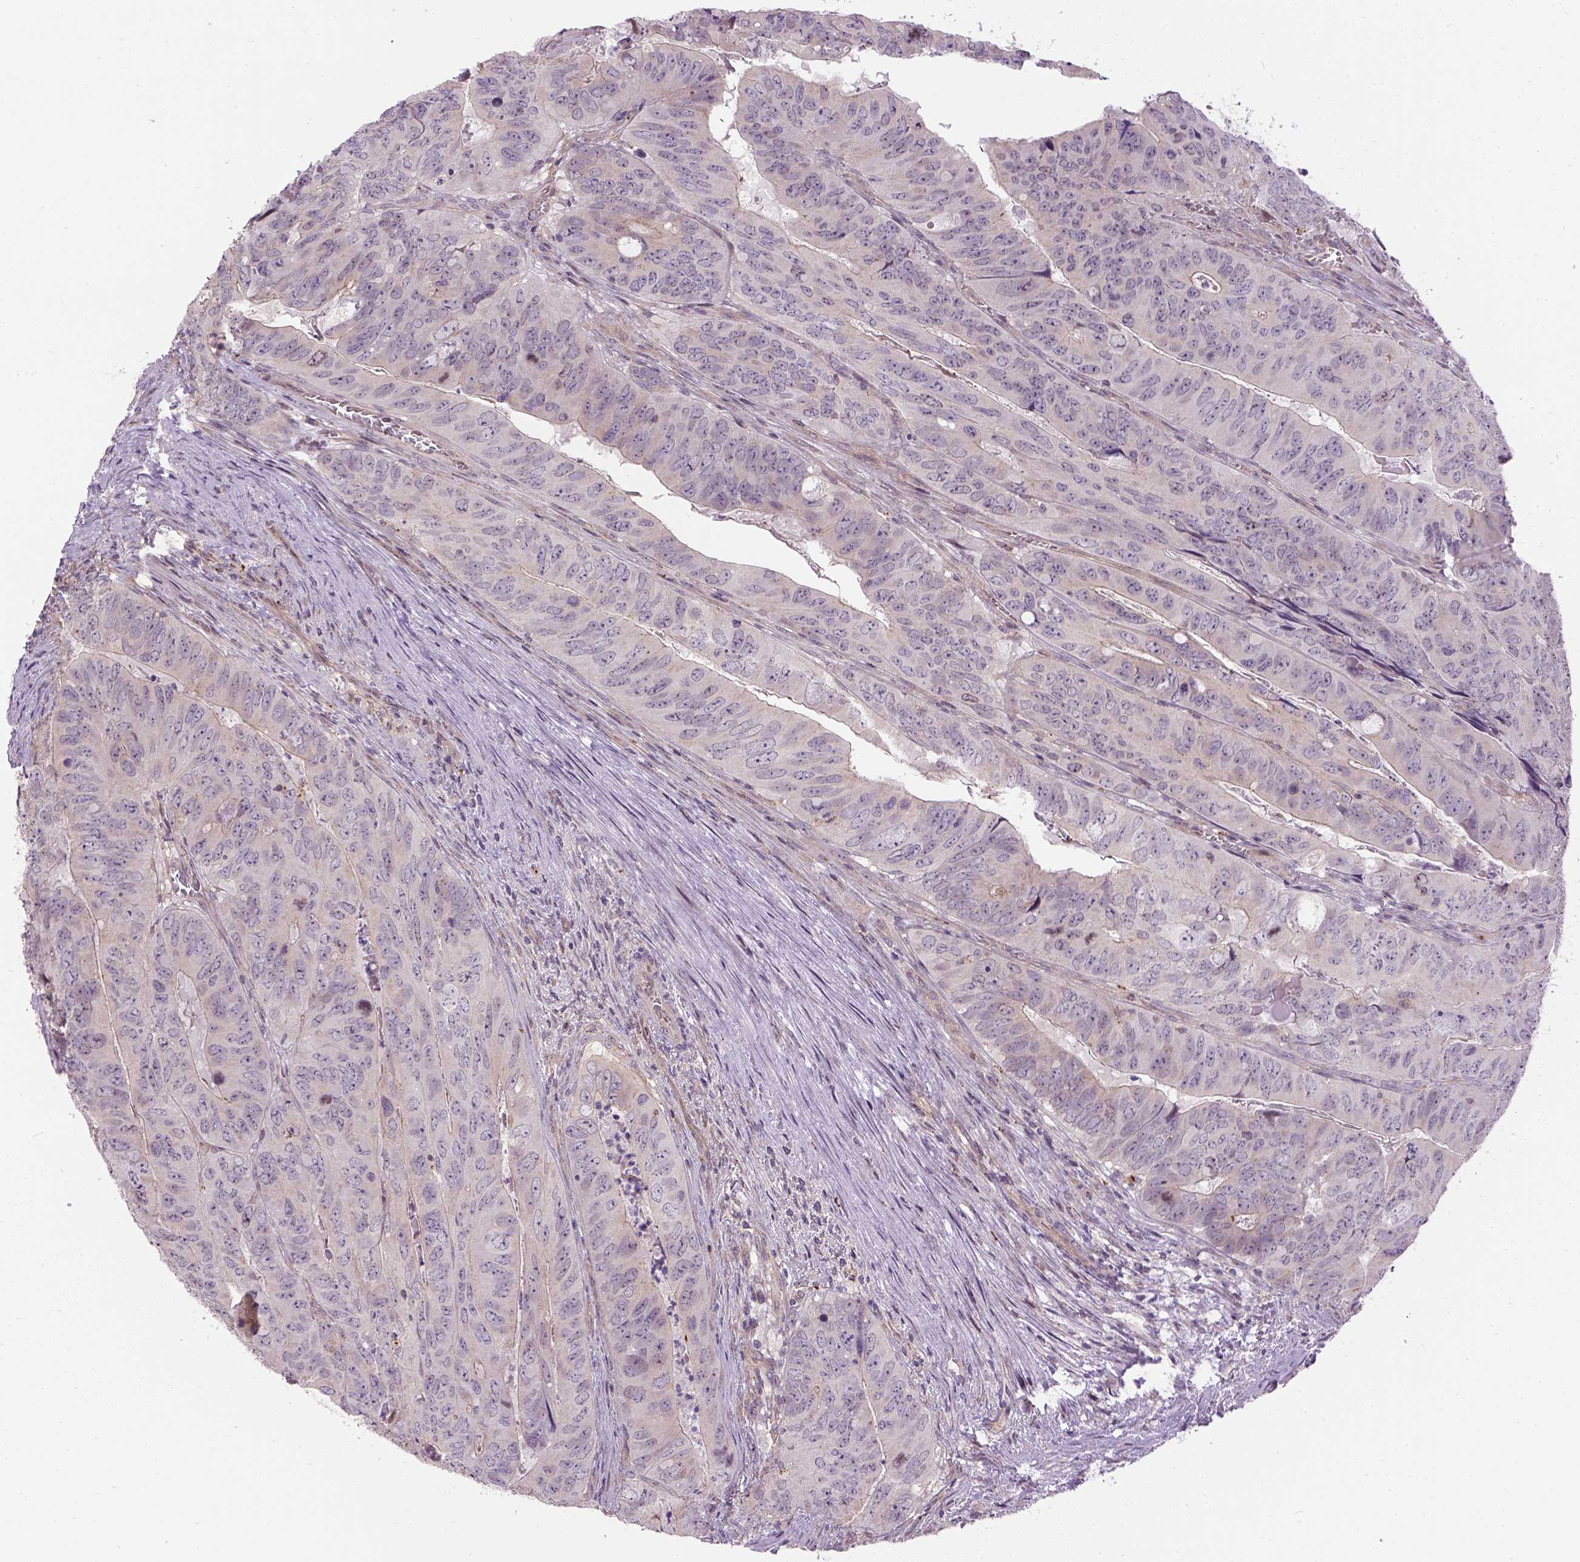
{"staining": {"intensity": "weak", "quantity": "<25%", "location": "cytoplasmic/membranous"}, "tissue": "colorectal cancer", "cell_type": "Tumor cells", "image_type": "cancer", "snomed": [{"axis": "morphology", "description": "Adenocarcinoma, NOS"}, {"axis": "topography", "description": "Colon"}], "caption": "Adenocarcinoma (colorectal) was stained to show a protein in brown. There is no significant positivity in tumor cells.", "gene": "KAZN", "patient": {"sex": "male", "age": 79}}